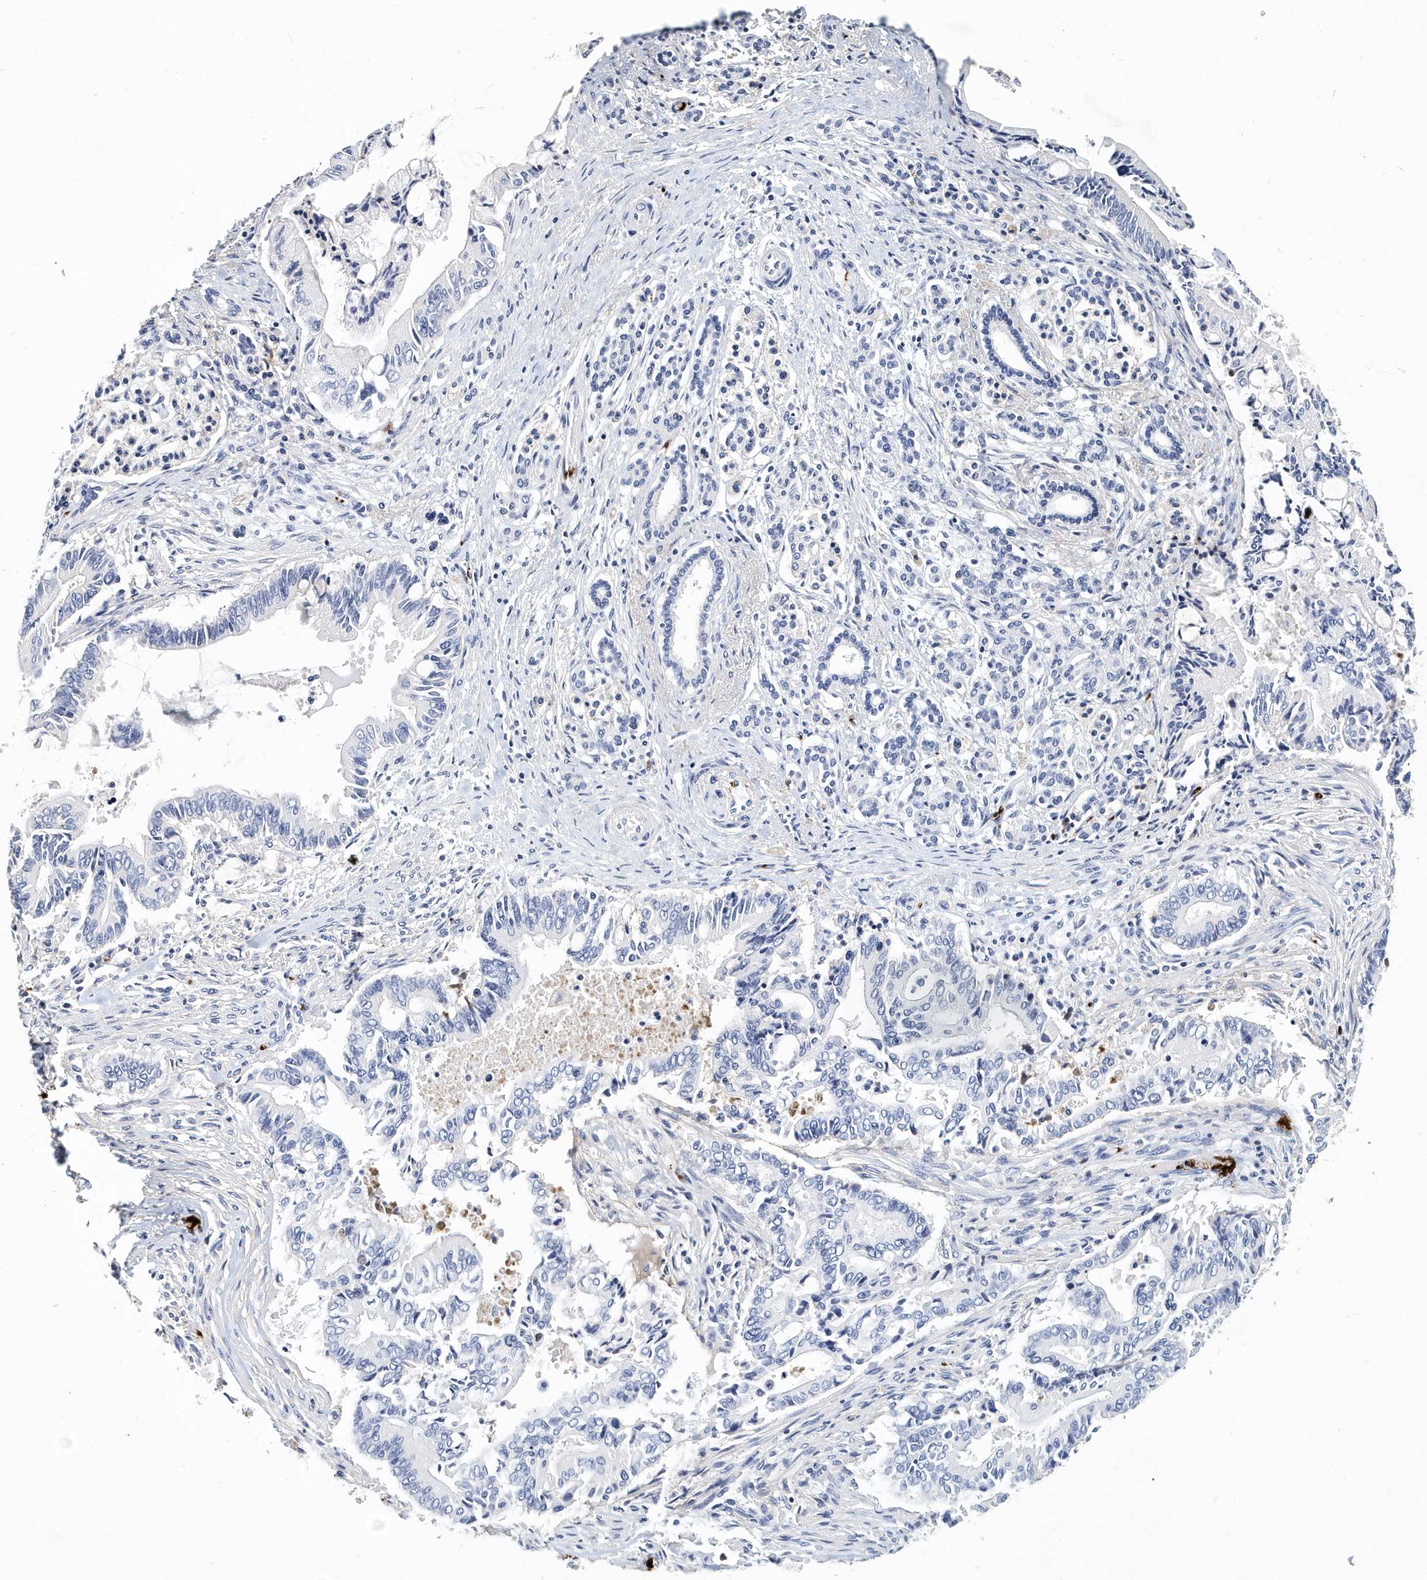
{"staining": {"intensity": "negative", "quantity": "none", "location": "none"}, "tissue": "pancreatic cancer", "cell_type": "Tumor cells", "image_type": "cancer", "snomed": [{"axis": "morphology", "description": "Adenocarcinoma, NOS"}, {"axis": "topography", "description": "Pancreas"}], "caption": "Immunohistochemistry (IHC) of human pancreatic adenocarcinoma displays no expression in tumor cells. (Immunohistochemistry, brightfield microscopy, high magnification).", "gene": "ITGA2B", "patient": {"sex": "male", "age": 68}}